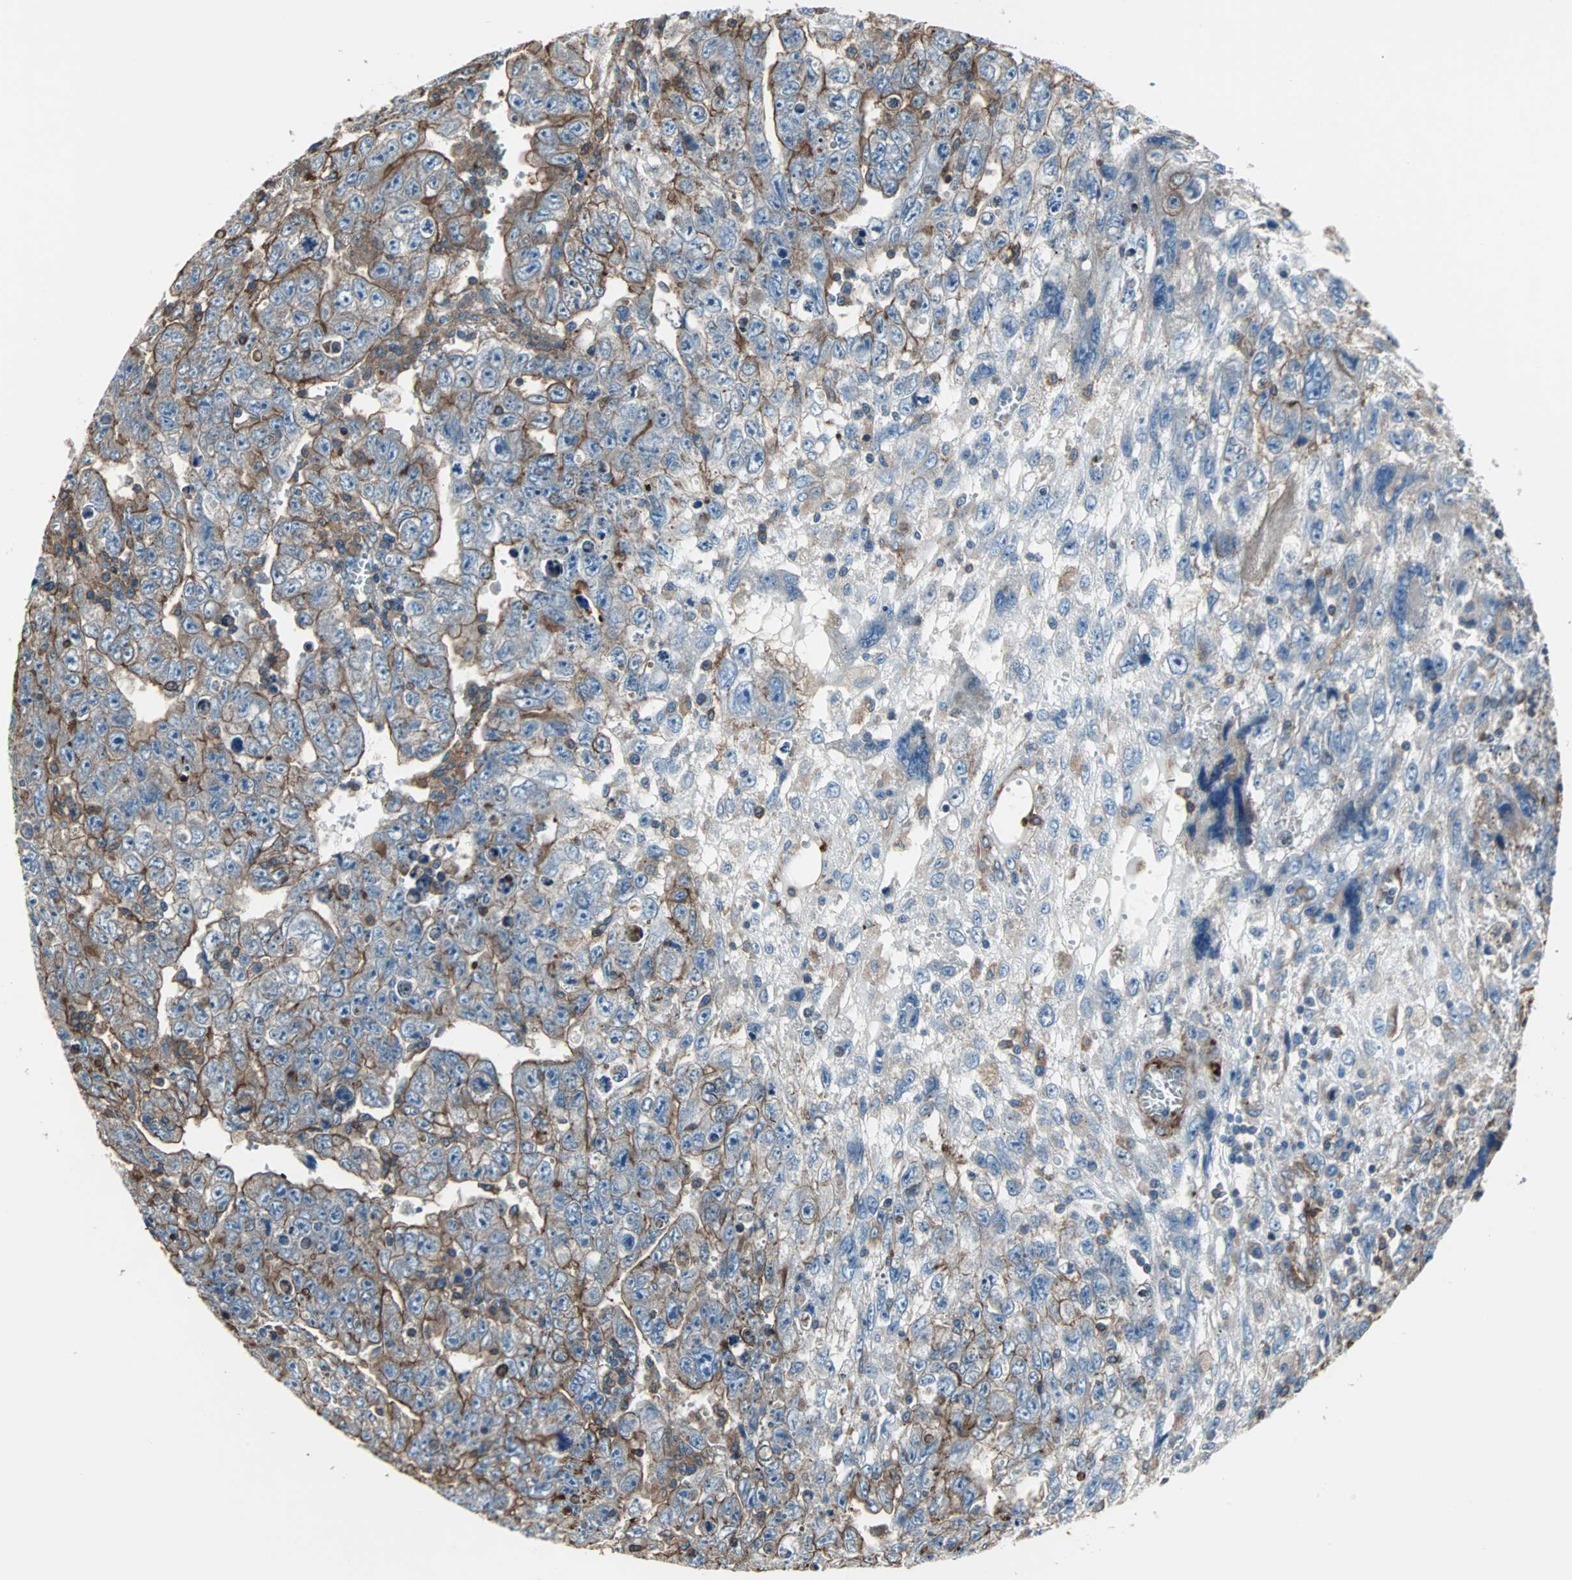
{"staining": {"intensity": "moderate", "quantity": "25%-75%", "location": "cytoplasmic/membranous"}, "tissue": "testis cancer", "cell_type": "Tumor cells", "image_type": "cancer", "snomed": [{"axis": "morphology", "description": "Carcinoma, Embryonal, NOS"}, {"axis": "topography", "description": "Testis"}], "caption": "A high-resolution photomicrograph shows immunohistochemistry (IHC) staining of testis cancer (embryonal carcinoma), which exhibits moderate cytoplasmic/membranous positivity in about 25%-75% of tumor cells.", "gene": "ACTN1", "patient": {"sex": "male", "age": 28}}